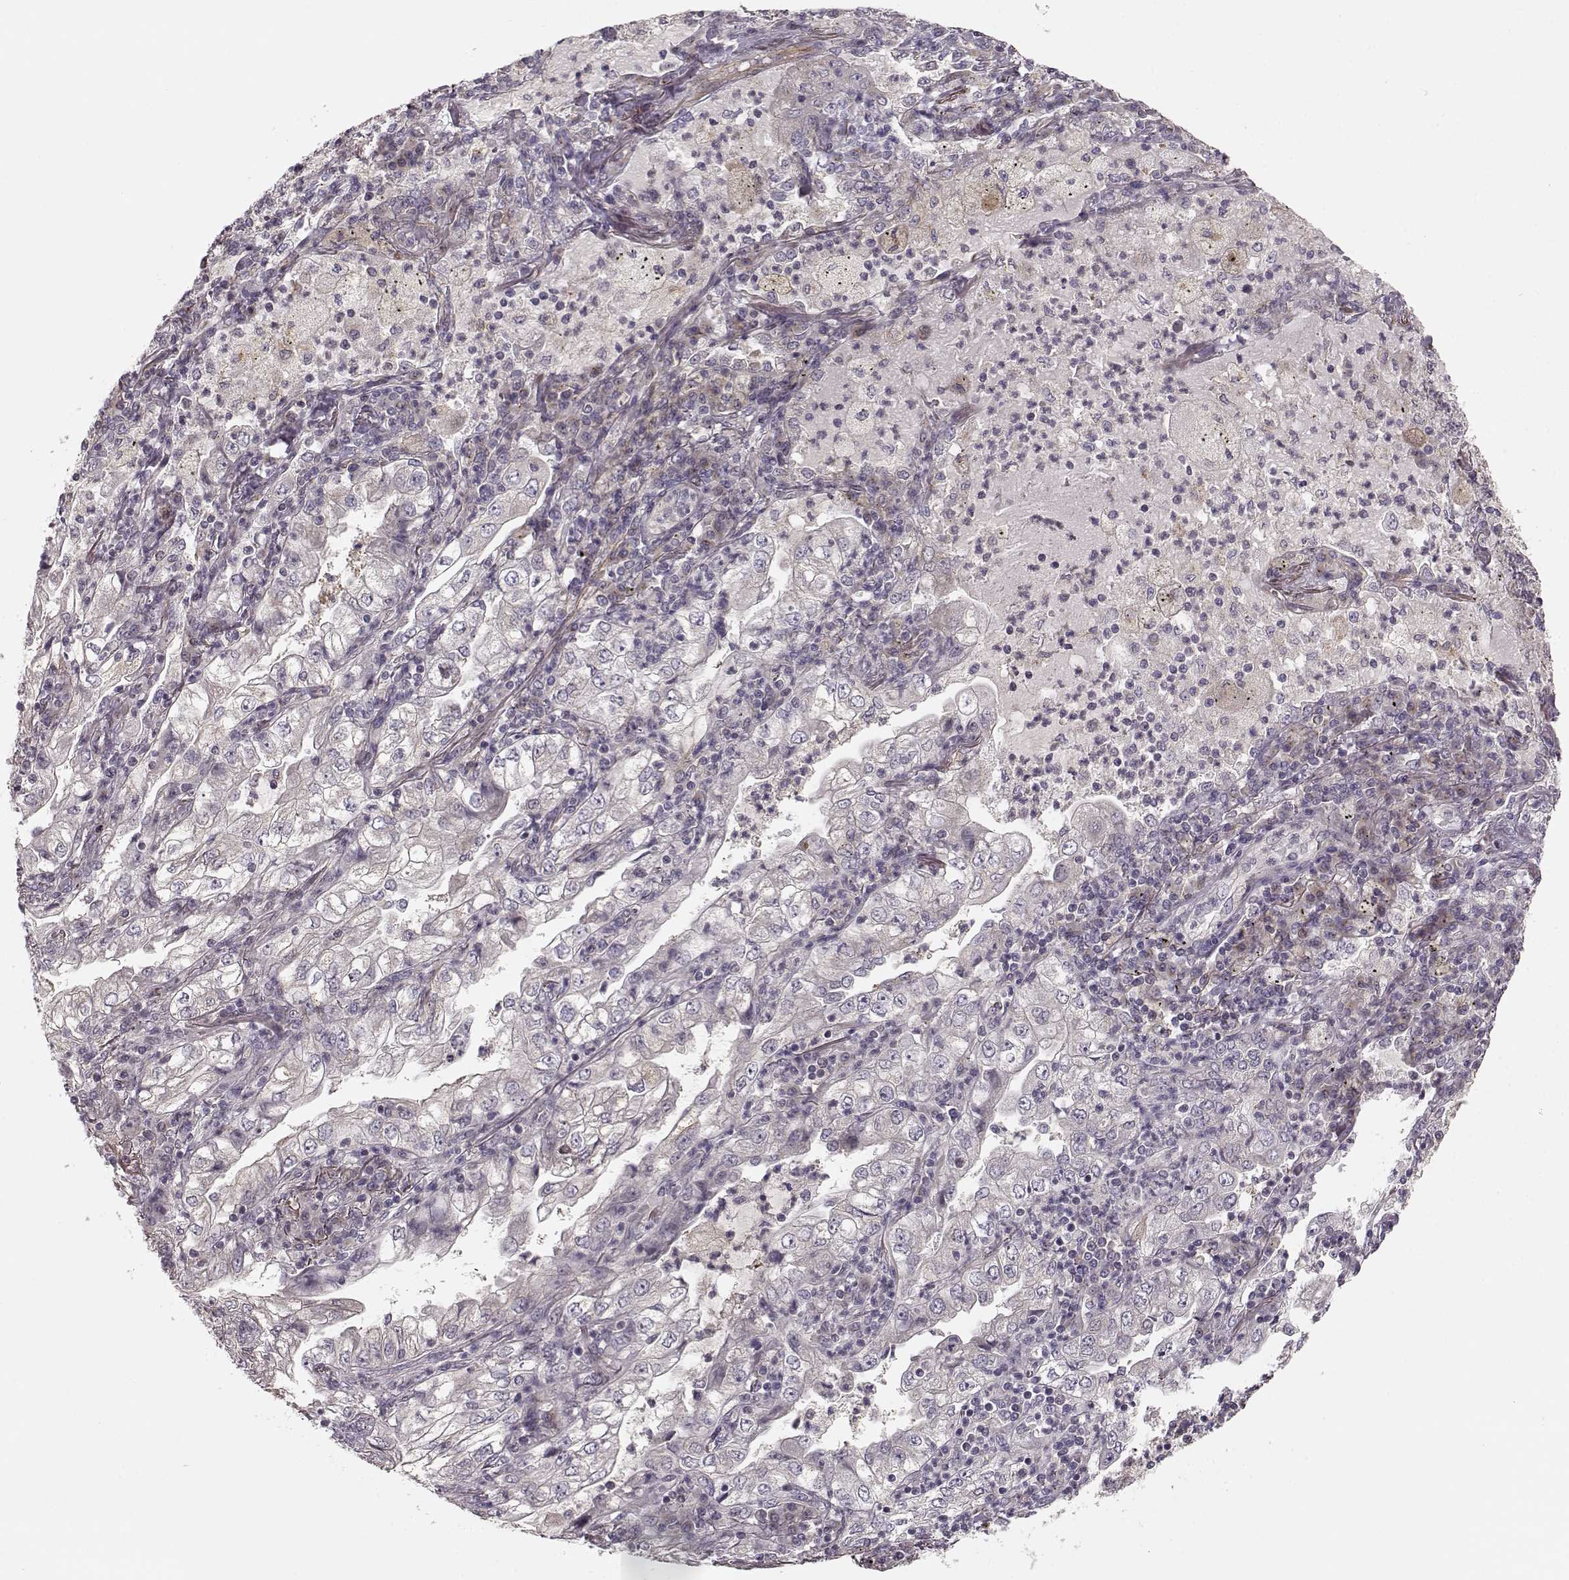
{"staining": {"intensity": "negative", "quantity": "none", "location": "none"}, "tissue": "lung cancer", "cell_type": "Tumor cells", "image_type": "cancer", "snomed": [{"axis": "morphology", "description": "Adenocarcinoma, NOS"}, {"axis": "topography", "description": "Lung"}], "caption": "Tumor cells are negative for brown protein staining in lung adenocarcinoma.", "gene": "MTR", "patient": {"sex": "female", "age": 73}}